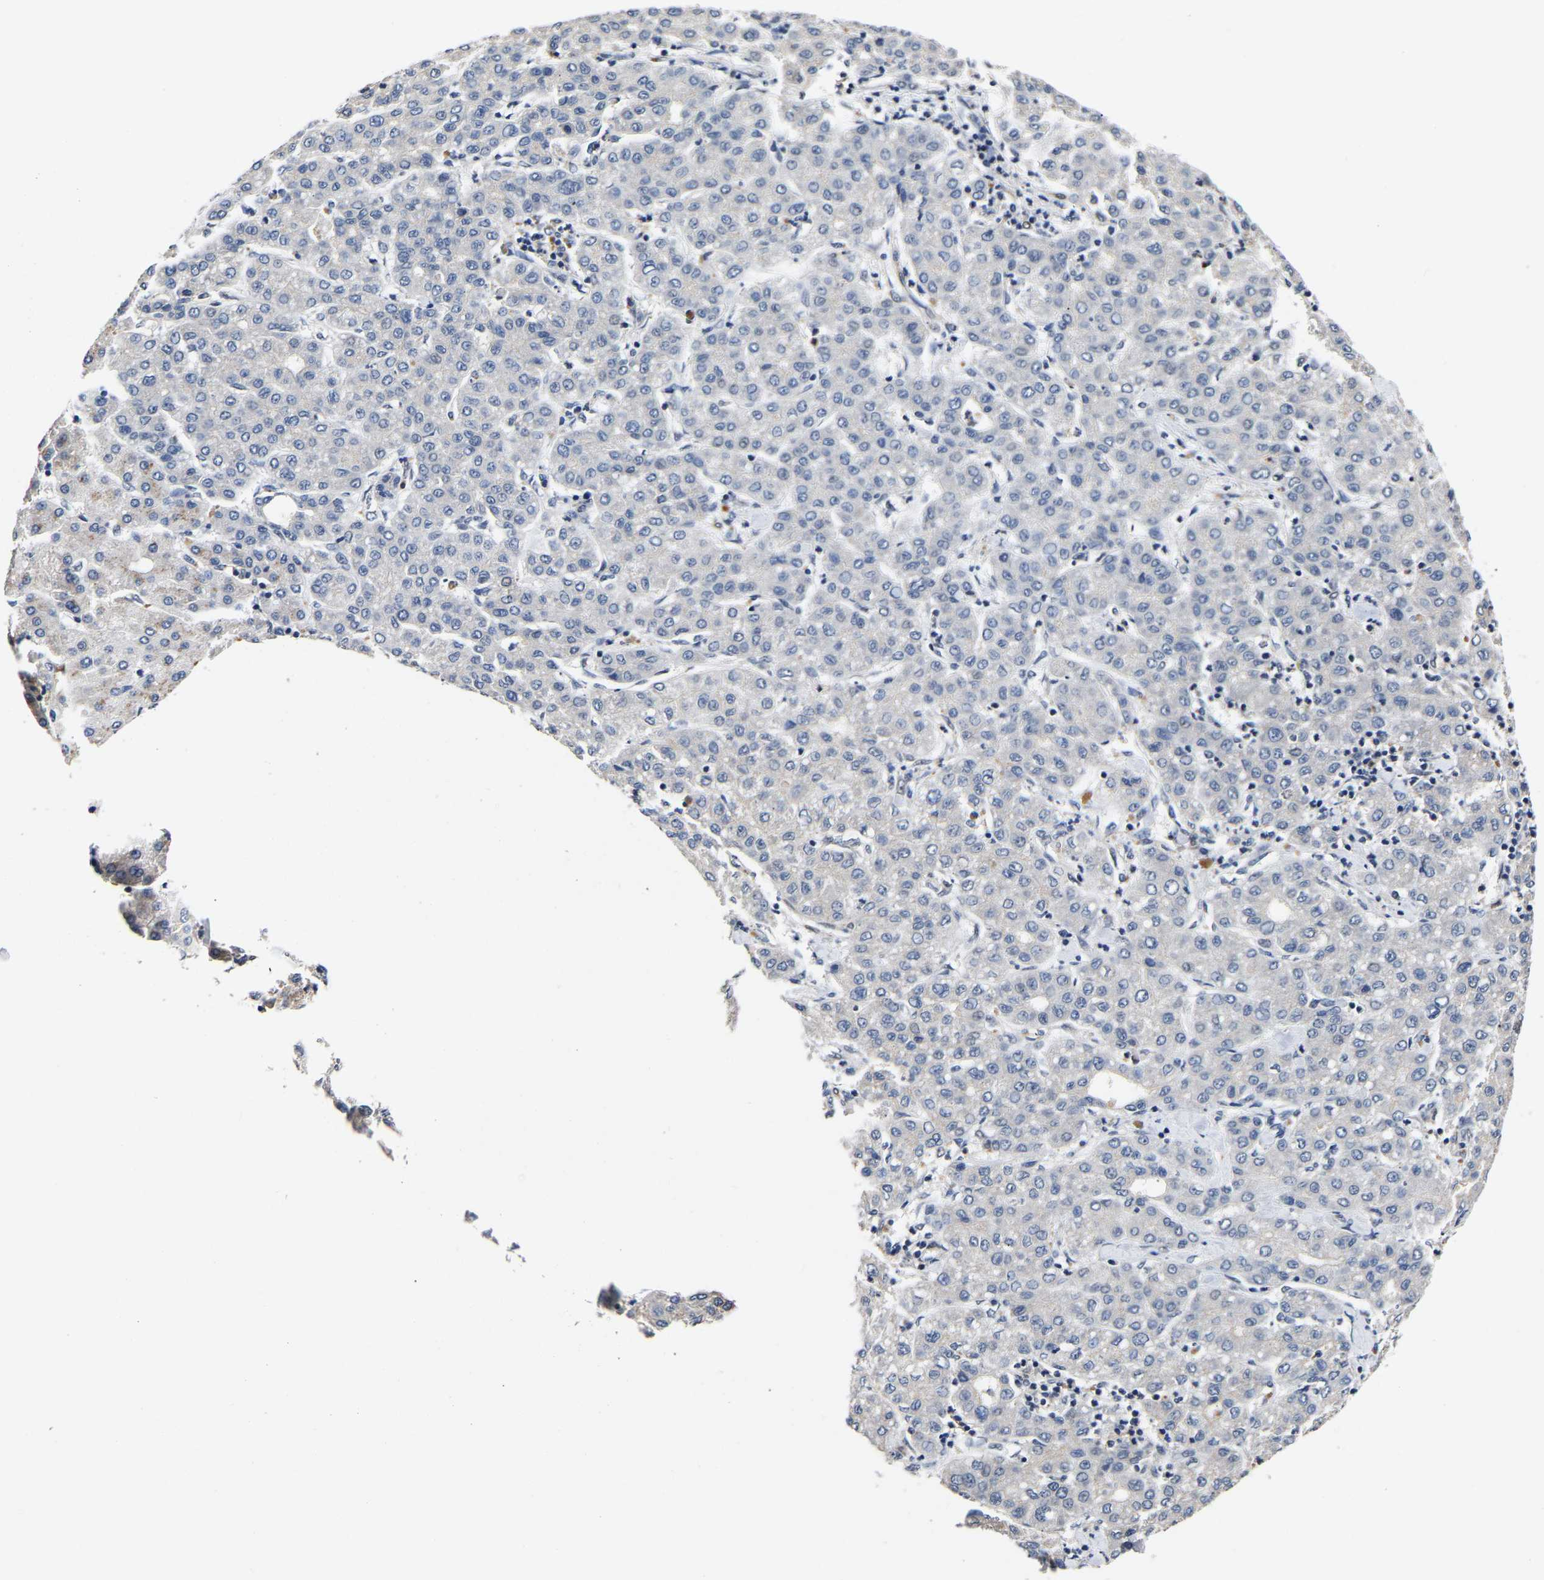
{"staining": {"intensity": "negative", "quantity": "none", "location": "none"}, "tissue": "liver cancer", "cell_type": "Tumor cells", "image_type": "cancer", "snomed": [{"axis": "morphology", "description": "Carcinoma, Hepatocellular, NOS"}, {"axis": "topography", "description": "Liver"}], "caption": "The IHC image has no significant expression in tumor cells of liver cancer tissue. (Stains: DAB IHC with hematoxylin counter stain, Microscopy: brightfield microscopy at high magnification).", "gene": "METTL16", "patient": {"sex": "male", "age": 65}}